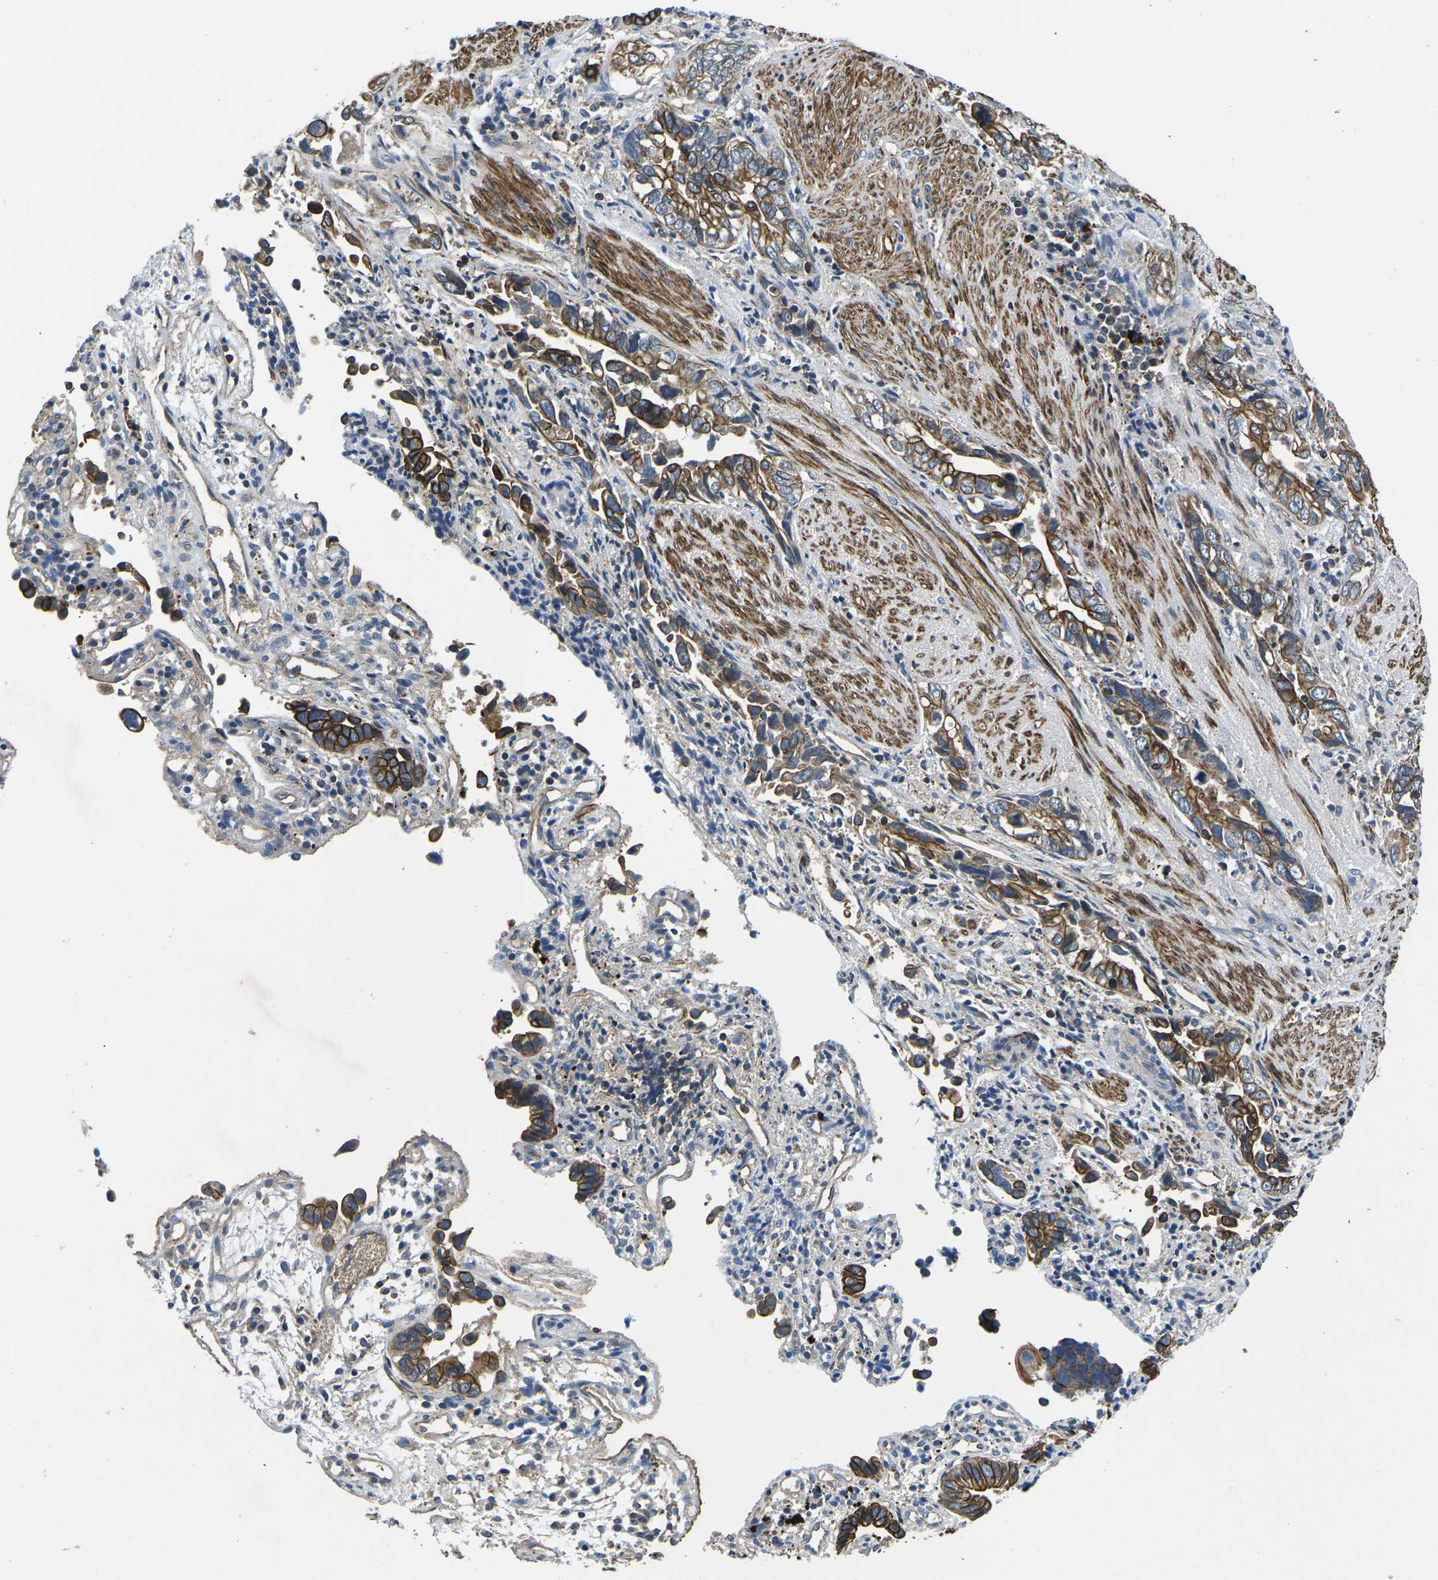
{"staining": {"intensity": "strong", "quantity": "25%-75%", "location": "cytoplasmic/membranous"}, "tissue": "liver cancer", "cell_type": "Tumor cells", "image_type": "cancer", "snomed": [{"axis": "morphology", "description": "Cholangiocarcinoma"}, {"axis": "topography", "description": "Liver"}], "caption": "Brown immunohistochemical staining in liver cancer (cholangiocarcinoma) displays strong cytoplasmic/membranous staining in approximately 25%-75% of tumor cells.", "gene": "KCNJ15", "patient": {"sex": "female", "age": 79}}